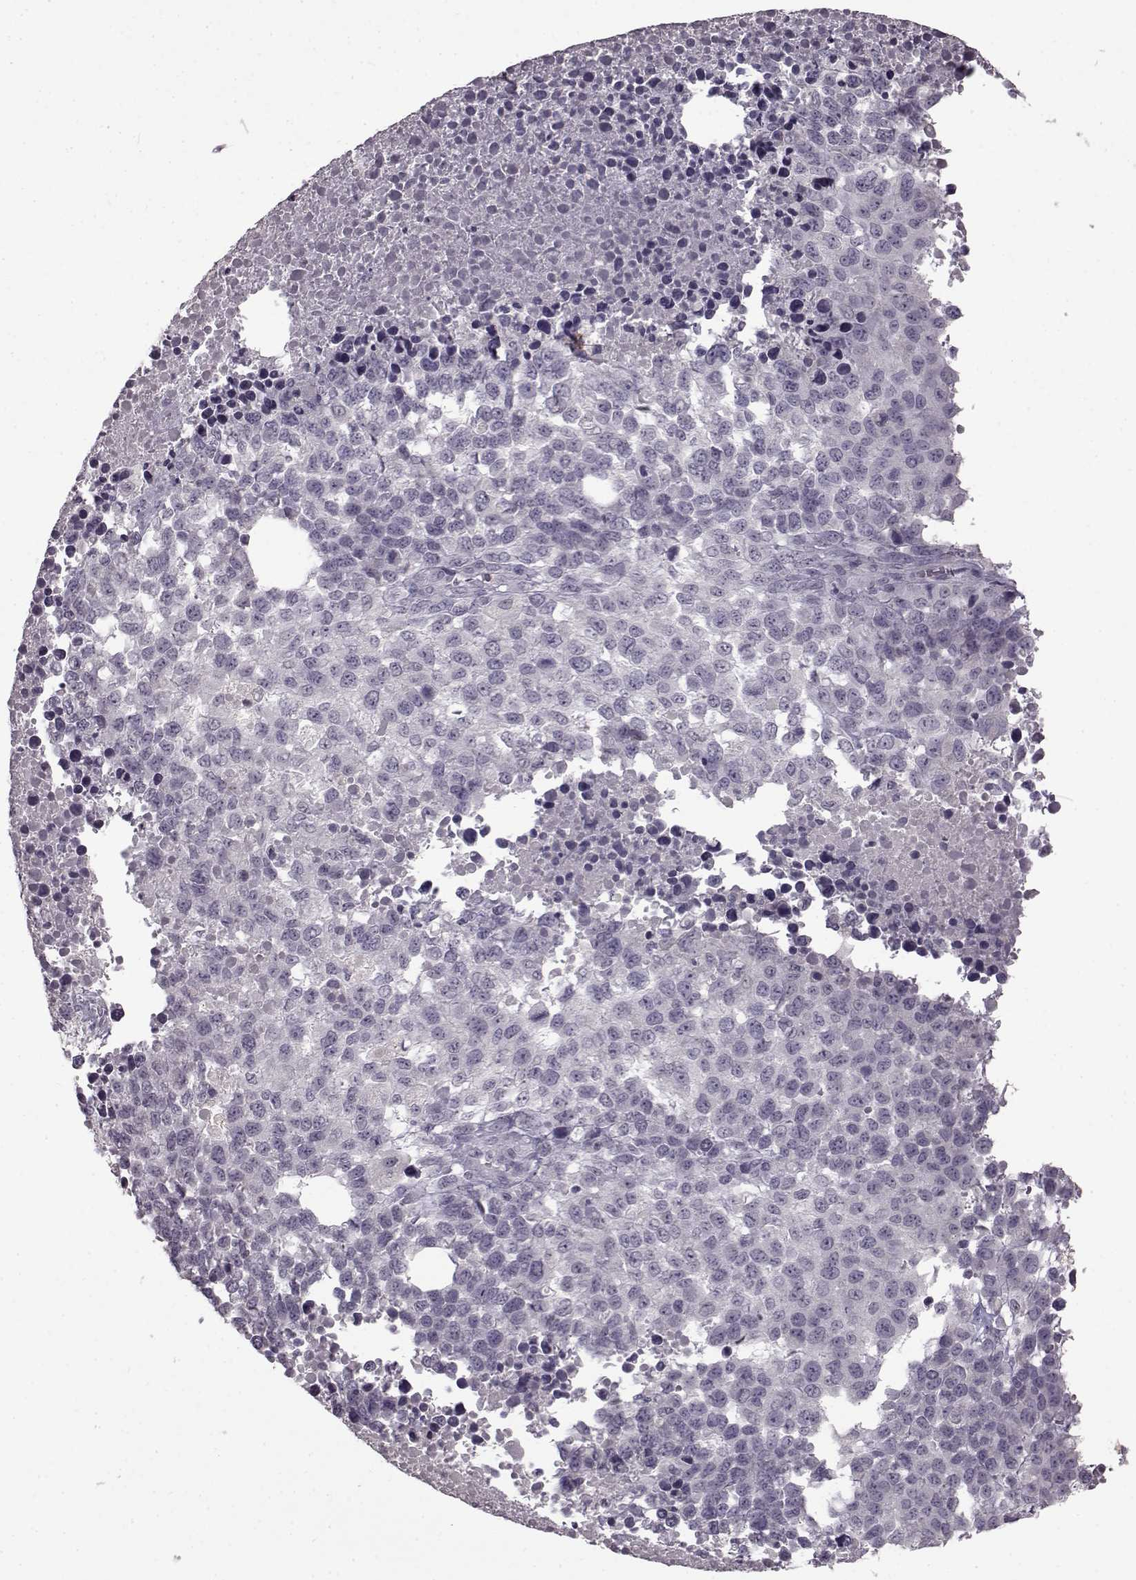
{"staining": {"intensity": "negative", "quantity": "none", "location": "none"}, "tissue": "melanoma", "cell_type": "Tumor cells", "image_type": "cancer", "snomed": [{"axis": "morphology", "description": "Malignant melanoma, Metastatic site"}, {"axis": "topography", "description": "Skin"}], "caption": "Tumor cells are negative for protein expression in human malignant melanoma (metastatic site).", "gene": "LHB", "patient": {"sex": "male", "age": 84}}